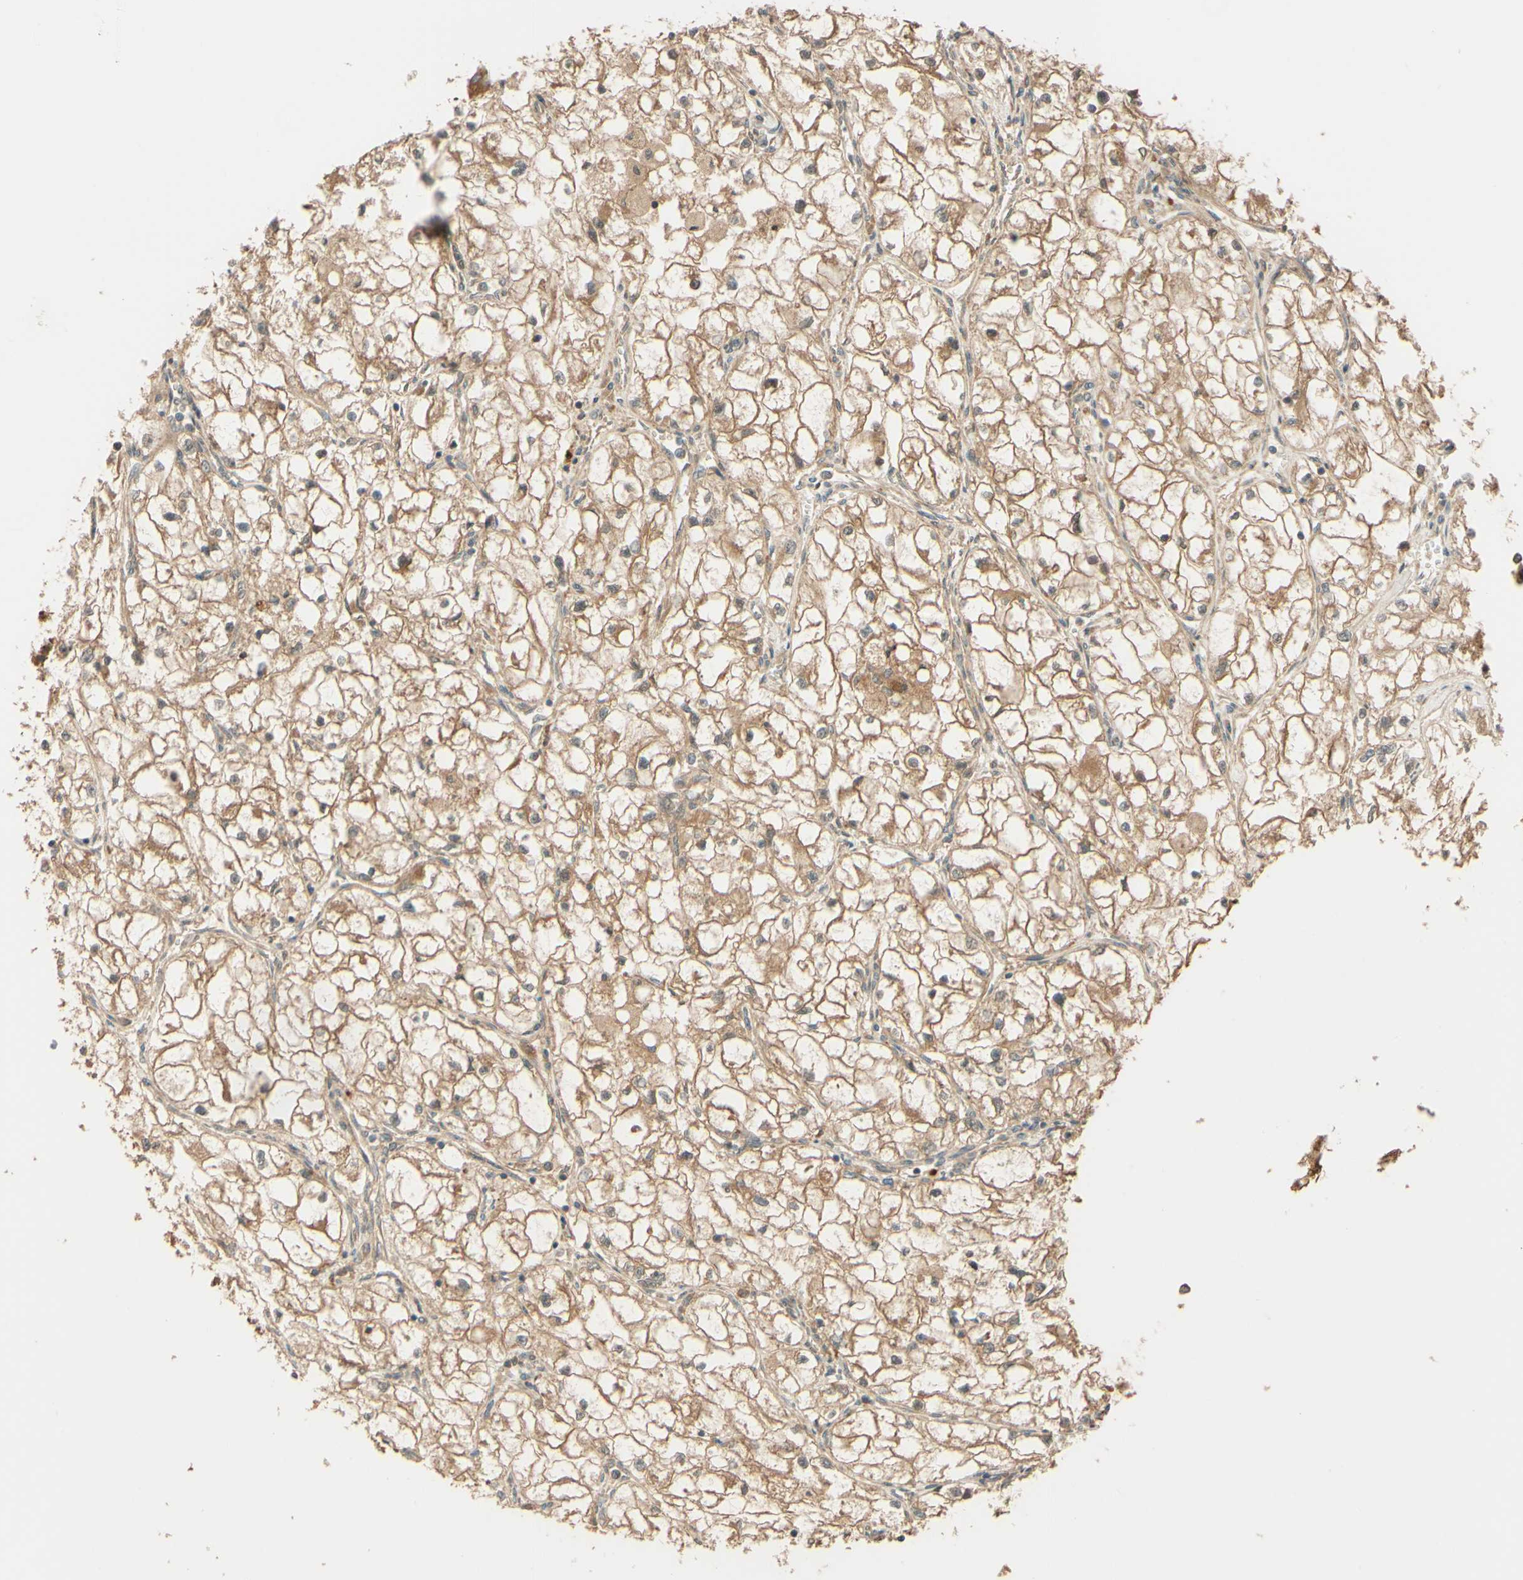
{"staining": {"intensity": "weak", "quantity": ">75%", "location": "cytoplasmic/membranous"}, "tissue": "renal cancer", "cell_type": "Tumor cells", "image_type": "cancer", "snomed": [{"axis": "morphology", "description": "Adenocarcinoma, NOS"}, {"axis": "topography", "description": "Kidney"}], "caption": "Adenocarcinoma (renal) stained with a protein marker reveals weak staining in tumor cells.", "gene": "RNF19A", "patient": {"sex": "female", "age": 70}}